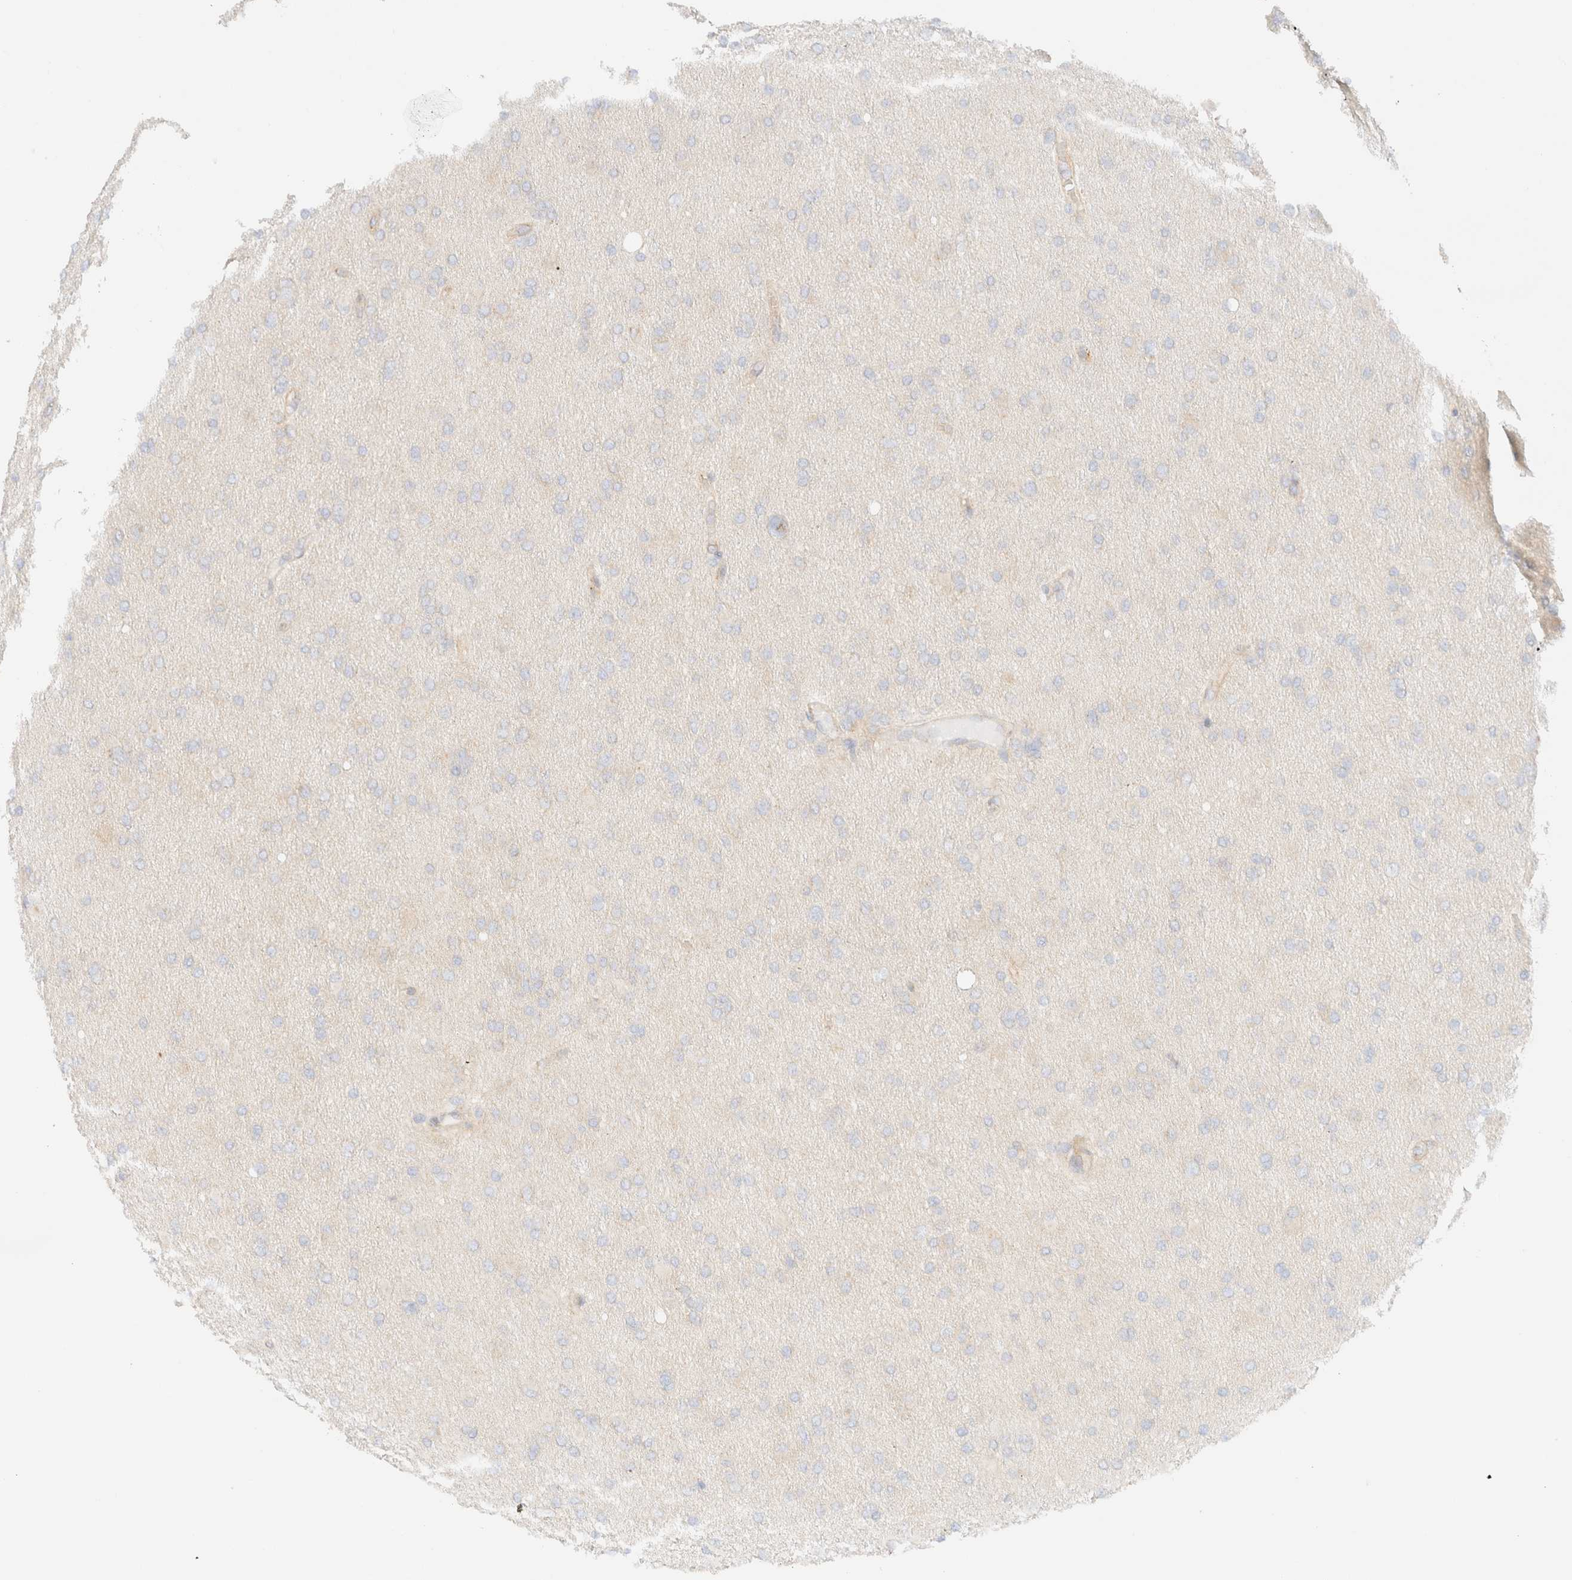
{"staining": {"intensity": "negative", "quantity": "none", "location": "none"}, "tissue": "glioma", "cell_type": "Tumor cells", "image_type": "cancer", "snomed": [{"axis": "morphology", "description": "Glioma, malignant, High grade"}, {"axis": "topography", "description": "Cerebral cortex"}], "caption": "Immunohistochemistry (IHC) of human glioma reveals no staining in tumor cells.", "gene": "MYO10", "patient": {"sex": "female", "age": 36}}